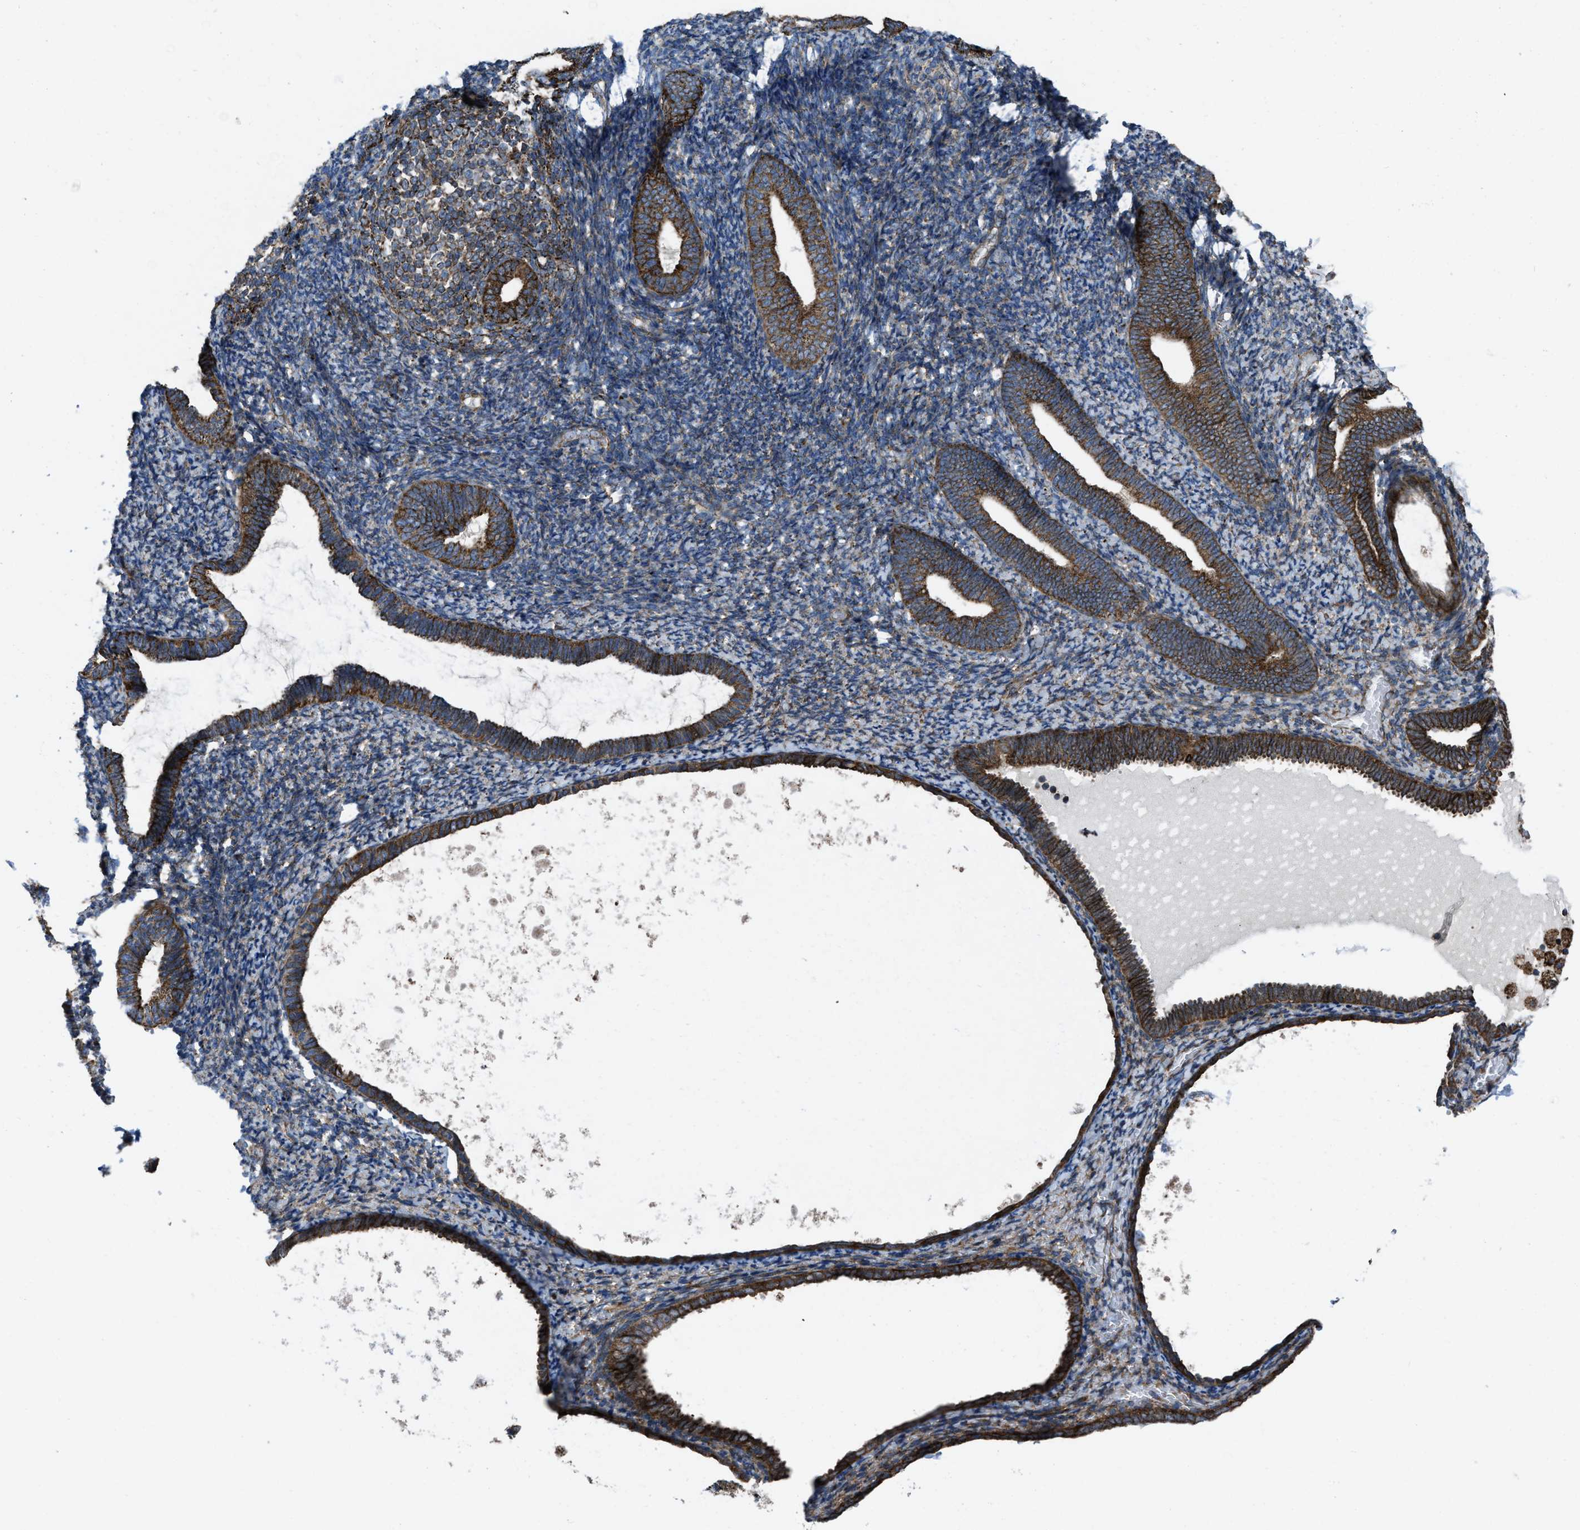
{"staining": {"intensity": "moderate", "quantity": "25%-75%", "location": "cytoplasmic/membranous"}, "tissue": "endometrium", "cell_type": "Cells in endometrial stroma", "image_type": "normal", "snomed": [{"axis": "morphology", "description": "Normal tissue, NOS"}, {"axis": "topography", "description": "Endometrium"}], "caption": "Immunohistochemistry (IHC) micrograph of unremarkable endometrium stained for a protein (brown), which reveals medium levels of moderate cytoplasmic/membranous staining in about 25%-75% of cells in endometrial stroma.", "gene": "PER3", "patient": {"sex": "female", "age": 66}}